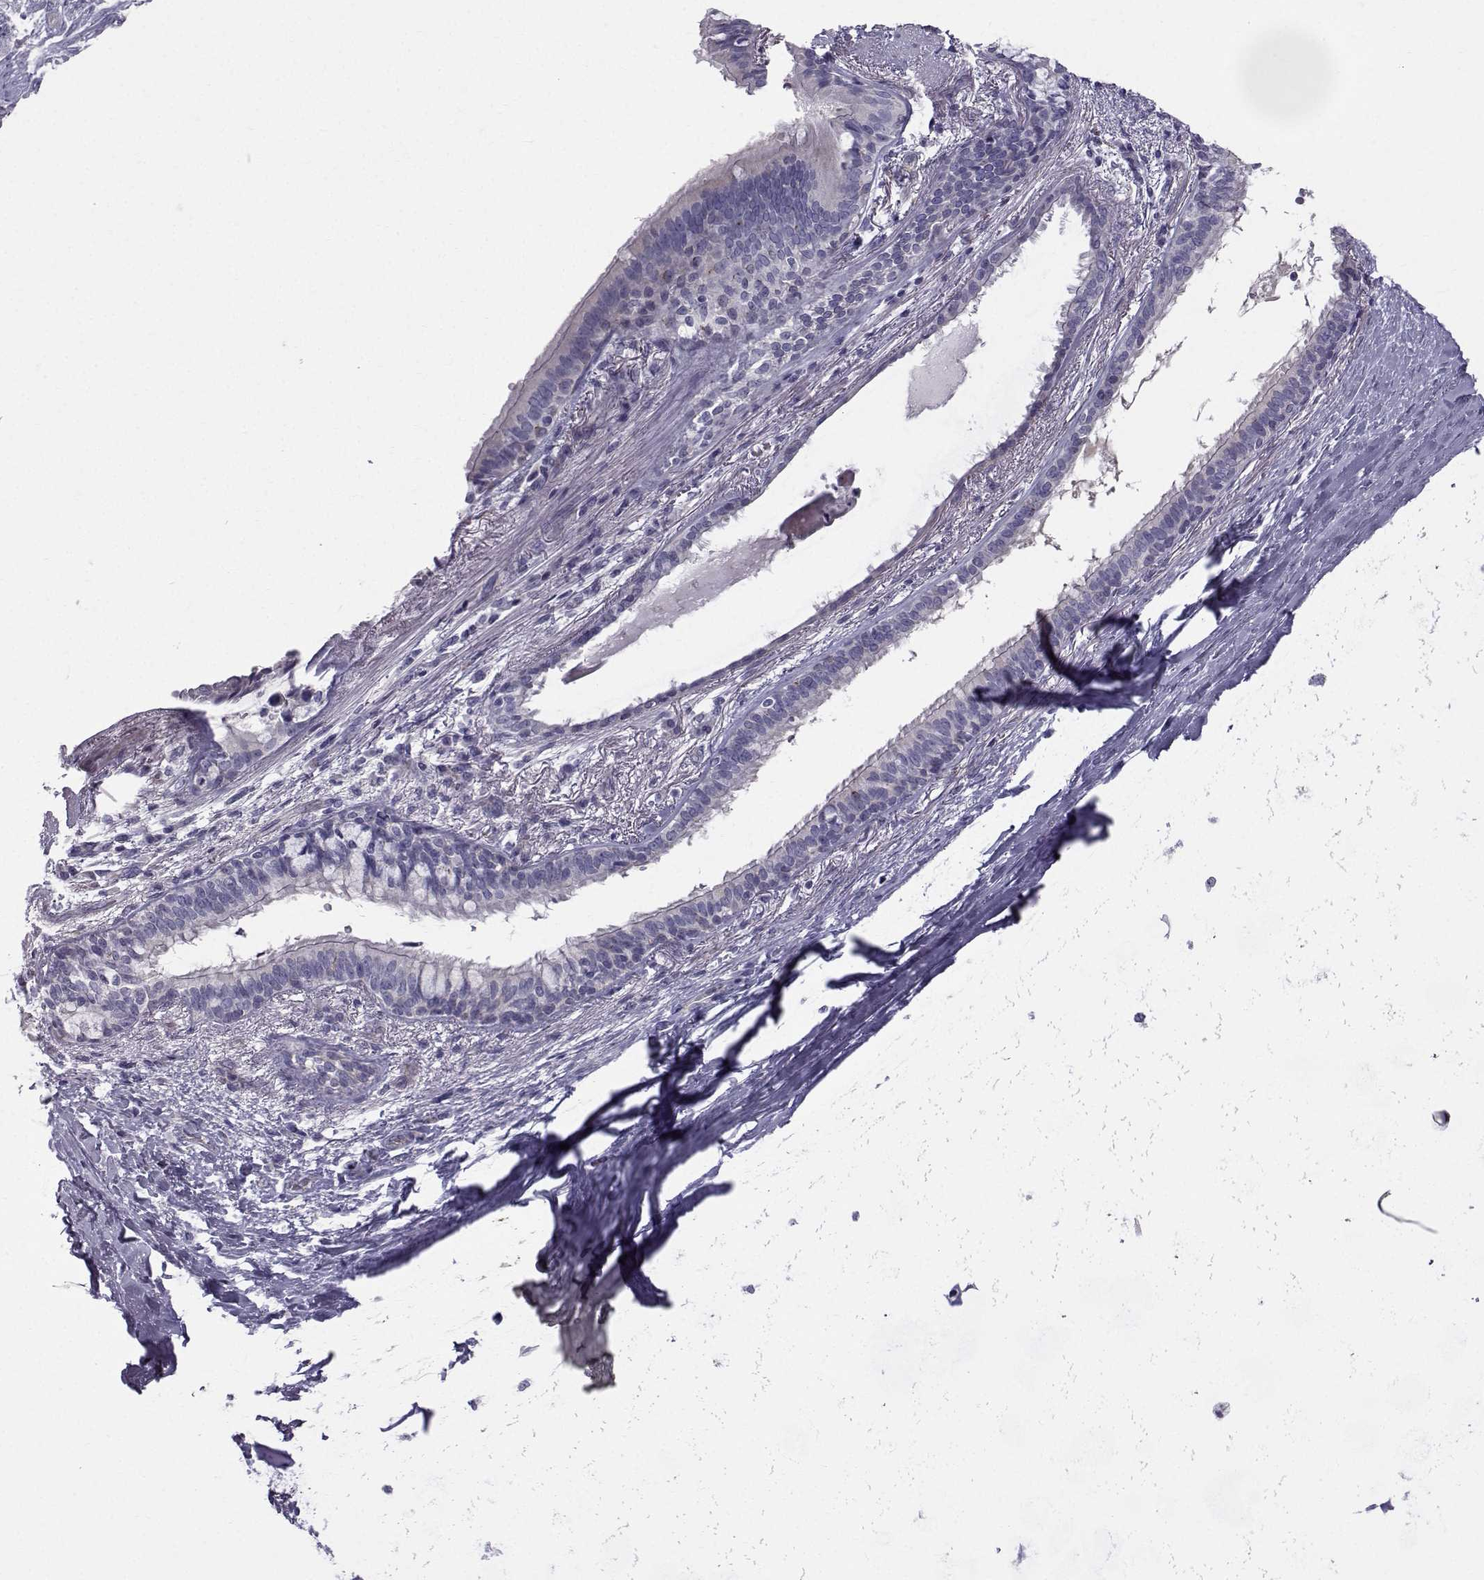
{"staining": {"intensity": "weak", "quantity": "<25%", "location": "cytoplasmic/membranous"}, "tissue": "bronchus", "cell_type": "Respiratory epithelial cells", "image_type": "normal", "snomed": [{"axis": "morphology", "description": "Normal tissue, NOS"}, {"axis": "morphology", "description": "Squamous cell carcinoma, NOS"}, {"axis": "topography", "description": "Bronchus"}, {"axis": "topography", "description": "Lung"}], "caption": "The photomicrograph demonstrates no significant expression in respiratory epithelial cells of bronchus. (Stains: DAB (3,3'-diaminobenzidine) immunohistochemistry (IHC) with hematoxylin counter stain, Microscopy: brightfield microscopy at high magnification).", "gene": "CALCR", "patient": {"sex": "male", "age": 69}}